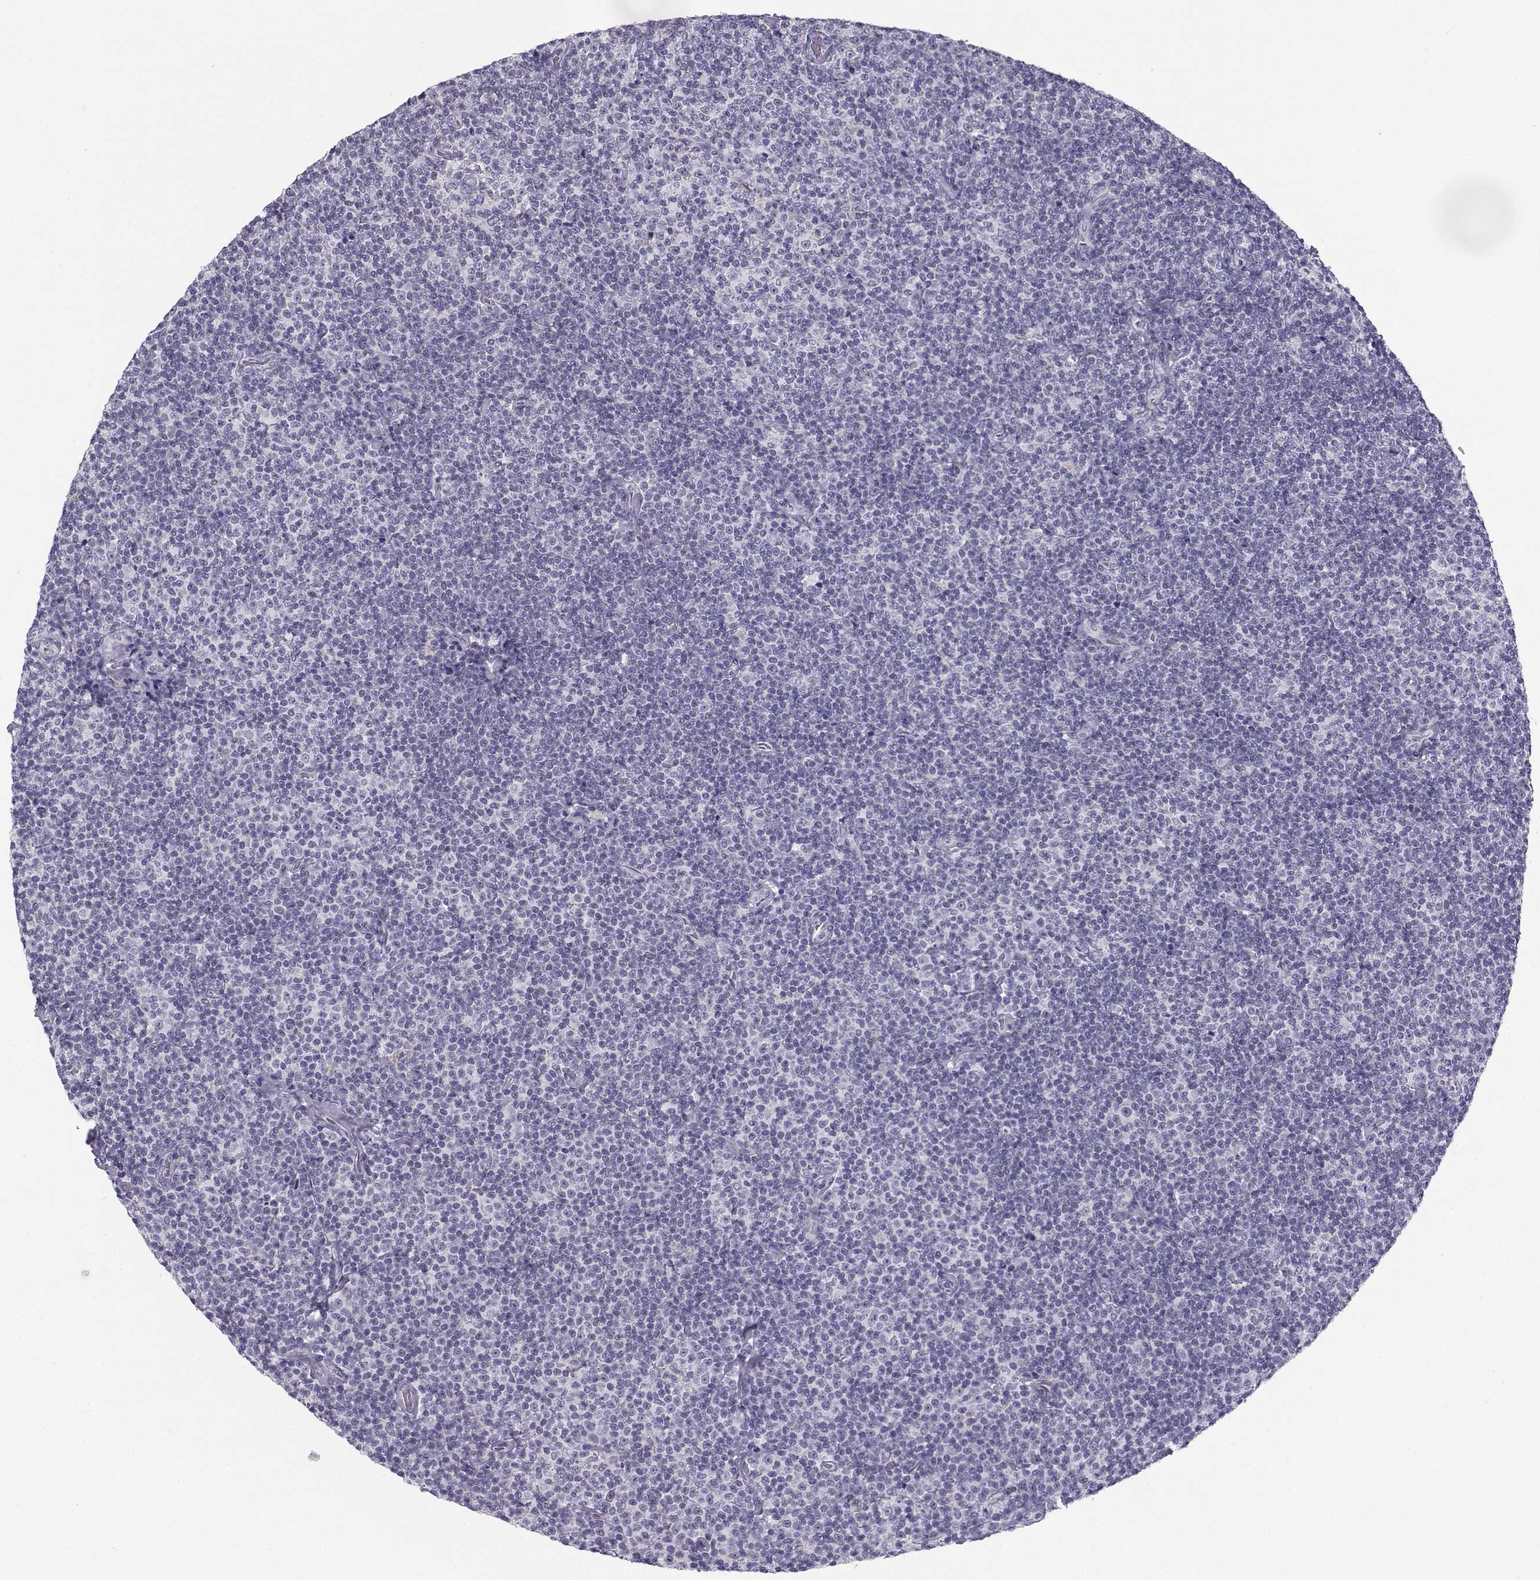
{"staining": {"intensity": "negative", "quantity": "none", "location": "none"}, "tissue": "lymphoma", "cell_type": "Tumor cells", "image_type": "cancer", "snomed": [{"axis": "morphology", "description": "Malignant lymphoma, non-Hodgkin's type, Low grade"}, {"axis": "topography", "description": "Lymph node"}], "caption": "Immunohistochemistry (IHC) histopathology image of neoplastic tissue: lymphoma stained with DAB (3,3'-diaminobenzidine) shows no significant protein positivity in tumor cells.", "gene": "CREB3L3", "patient": {"sex": "male", "age": 81}}